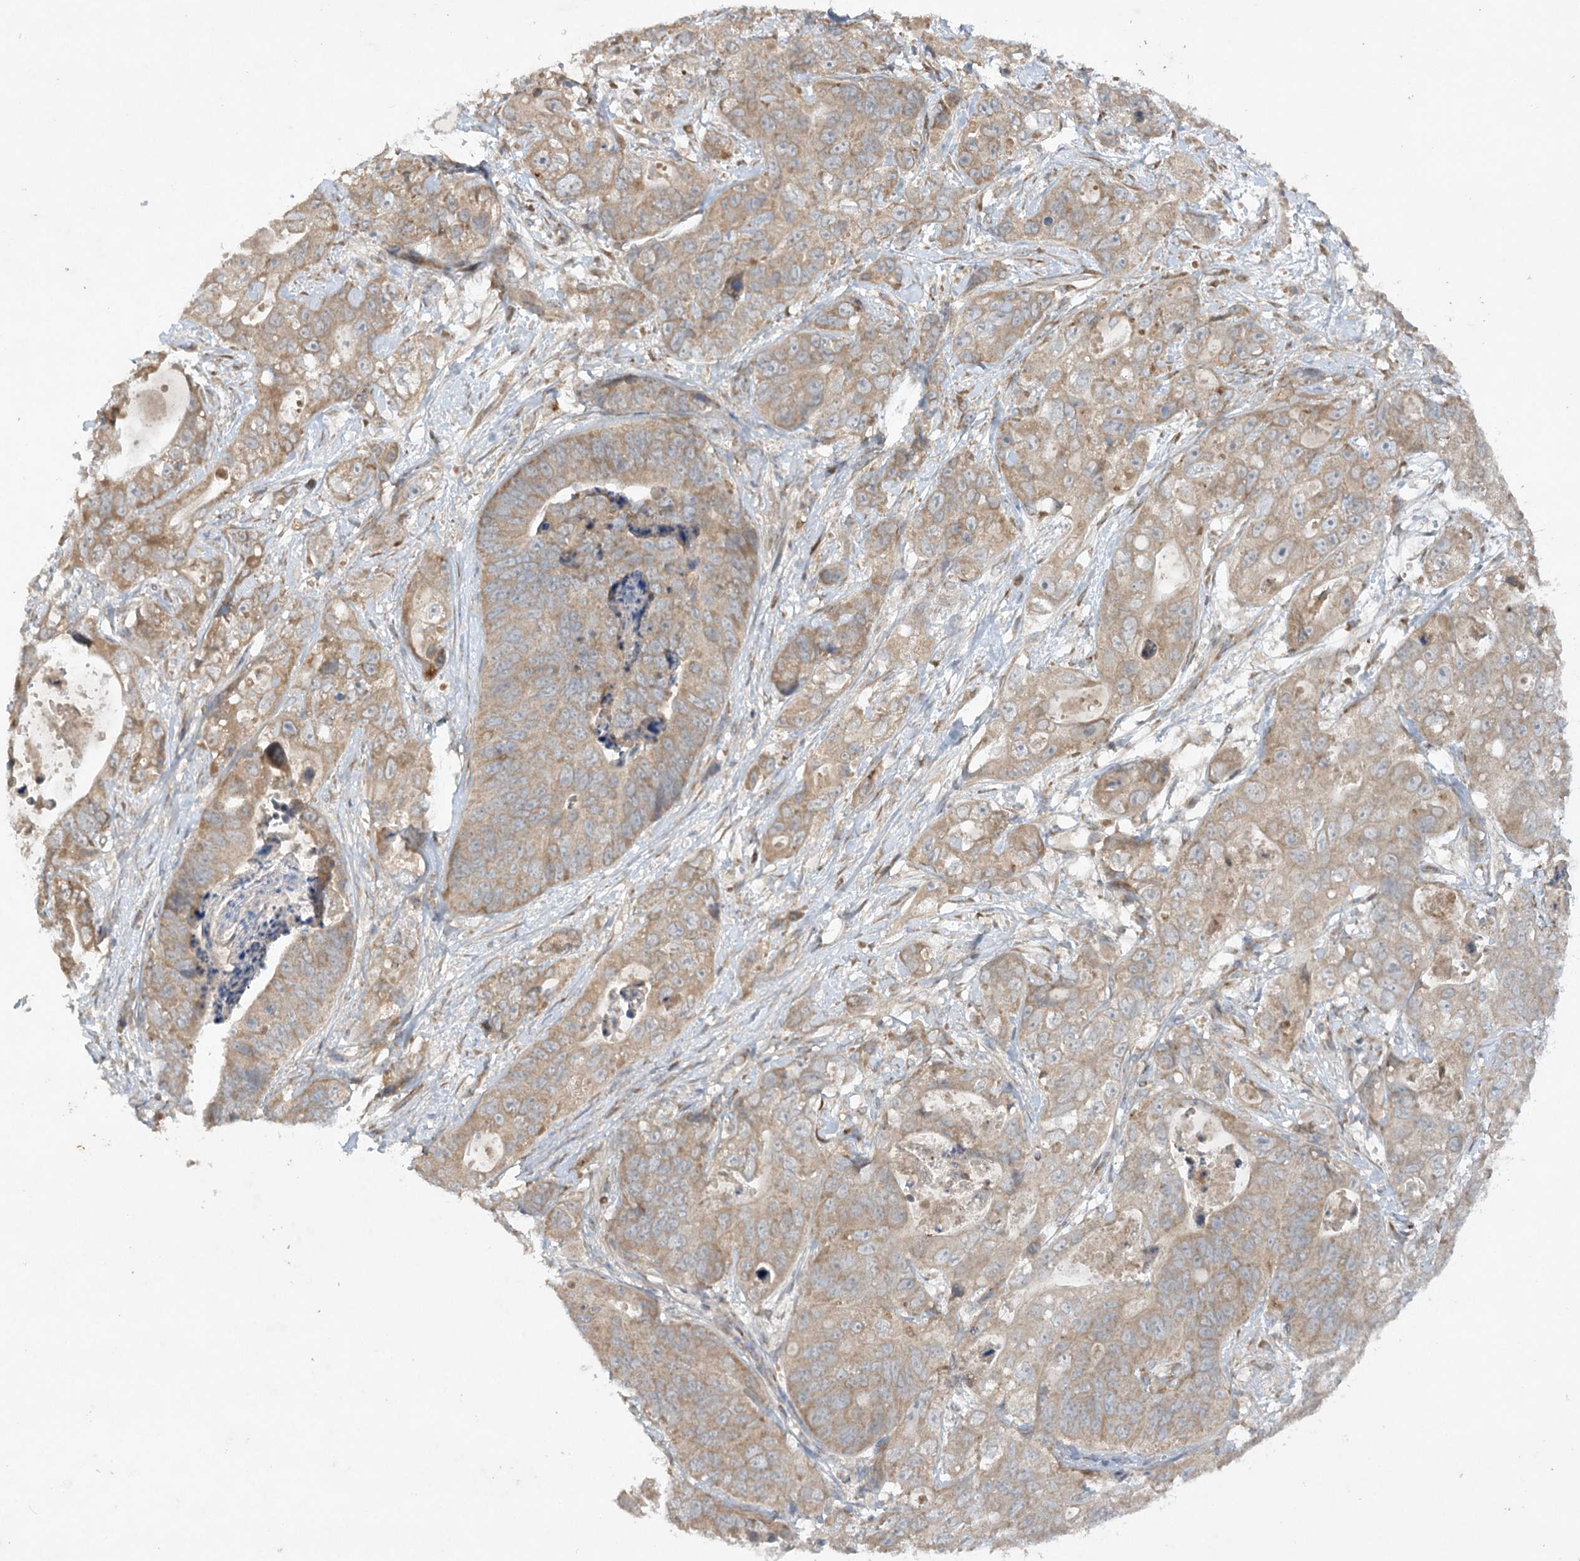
{"staining": {"intensity": "moderate", "quantity": ">75%", "location": "cytoplasmic/membranous"}, "tissue": "stomach cancer", "cell_type": "Tumor cells", "image_type": "cancer", "snomed": [{"axis": "morphology", "description": "Adenocarcinoma, NOS"}, {"axis": "topography", "description": "Stomach"}], "caption": "Immunohistochemistry image of neoplastic tissue: human stomach adenocarcinoma stained using immunohistochemistry (IHC) demonstrates medium levels of moderate protein expression localized specifically in the cytoplasmic/membranous of tumor cells, appearing as a cytoplasmic/membranous brown color.", "gene": "TRAF3IP1", "patient": {"sex": "female", "age": 89}}